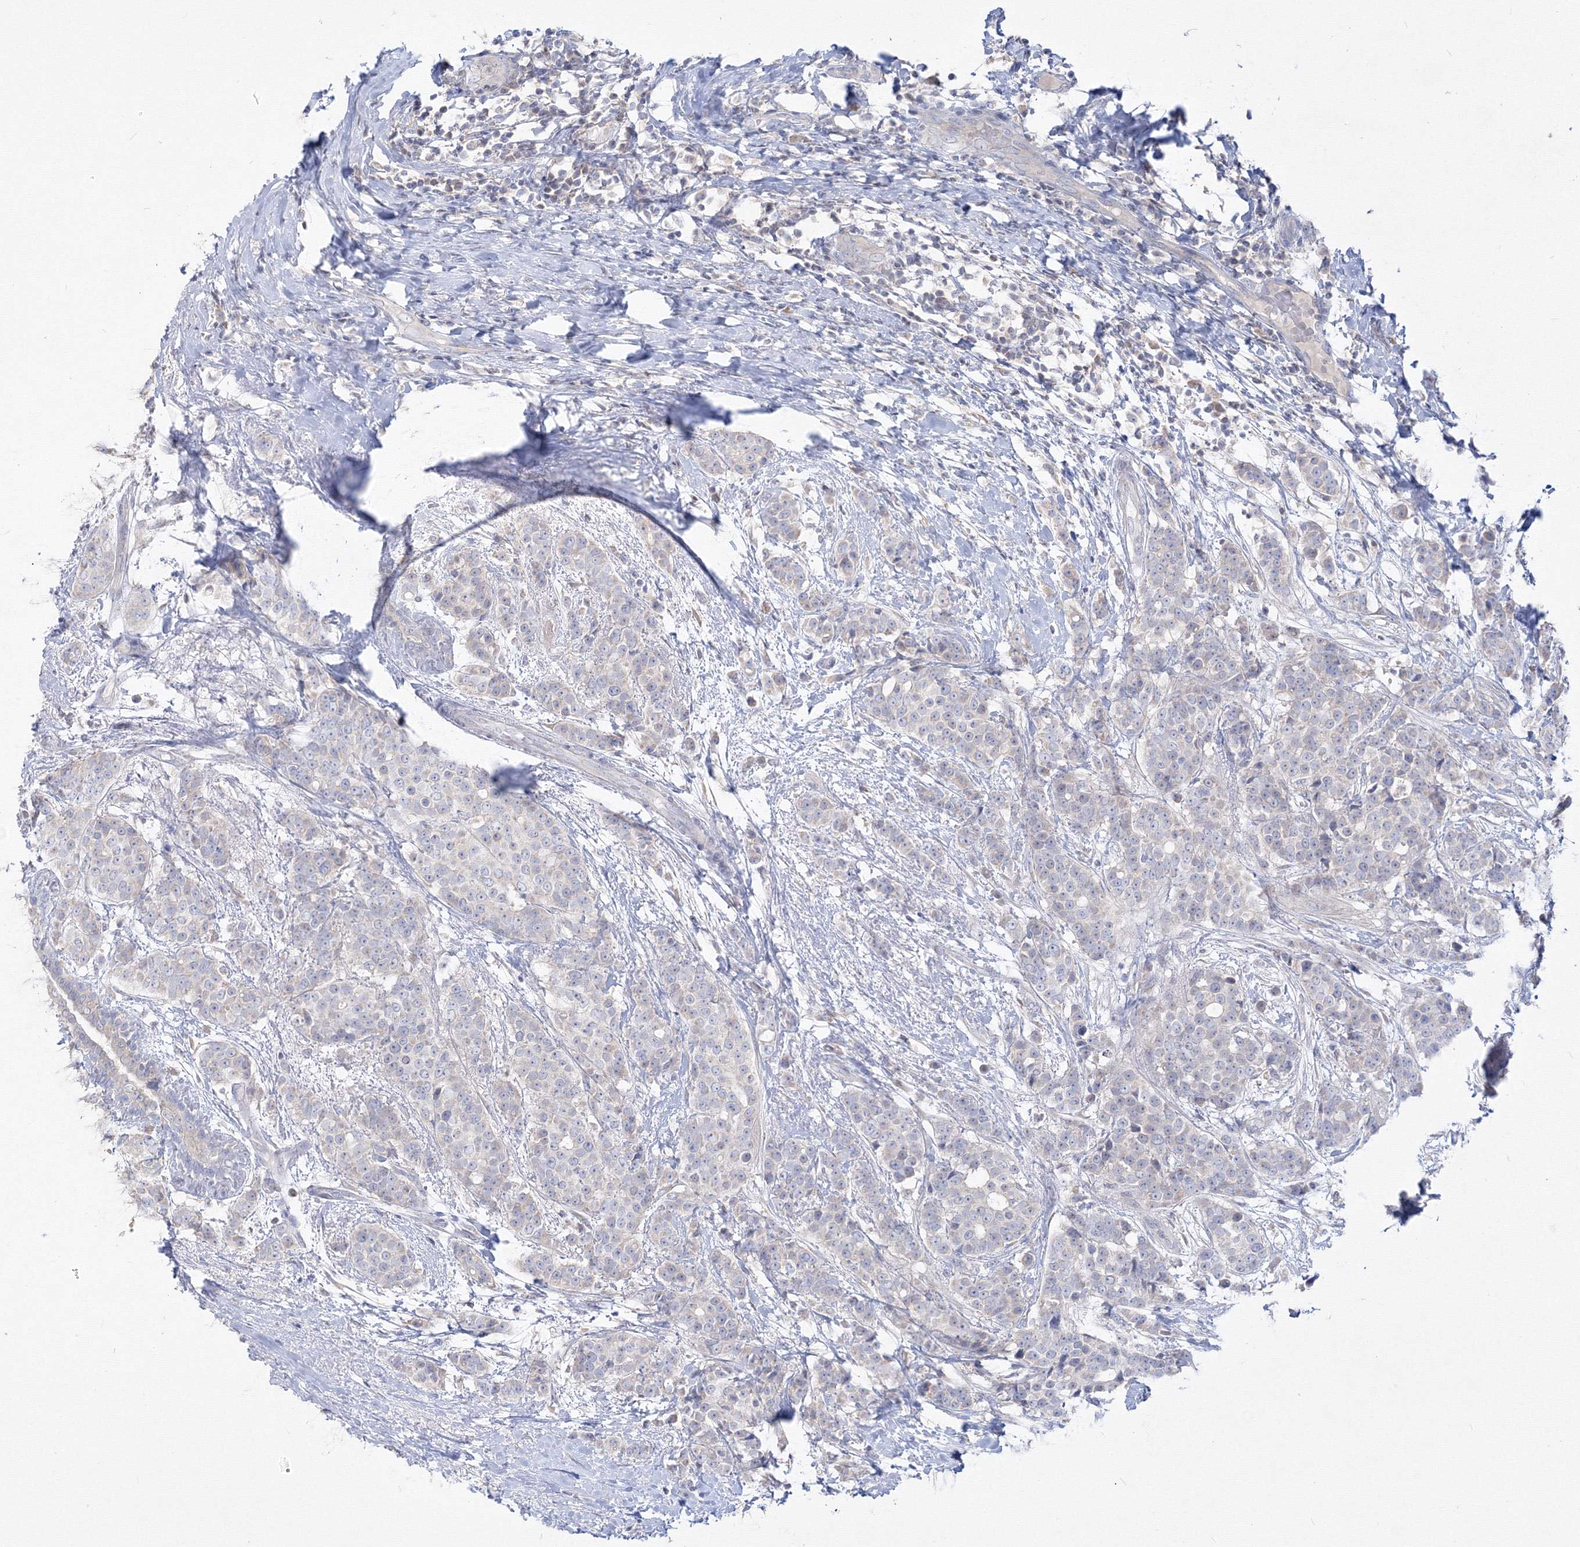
{"staining": {"intensity": "negative", "quantity": "none", "location": "none"}, "tissue": "breast cancer", "cell_type": "Tumor cells", "image_type": "cancer", "snomed": [{"axis": "morphology", "description": "Lobular carcinoma"}, {"axis": "topography", "description": "Breast"}], "caption": "IHC histopathology image of neoplastic tissue: lobular carcinoma (breast) stained with DAB (3,3'-diaminobenzidine) displays no significant protein staining in tumor cells. The staining is performed using DAB (3,3'-diaminobenzidine) brown chromogen with nuclei counter-stained in using hematoxylin.", "gene": "FBXL8", "patient": {"sex": "female", "age": 51}}